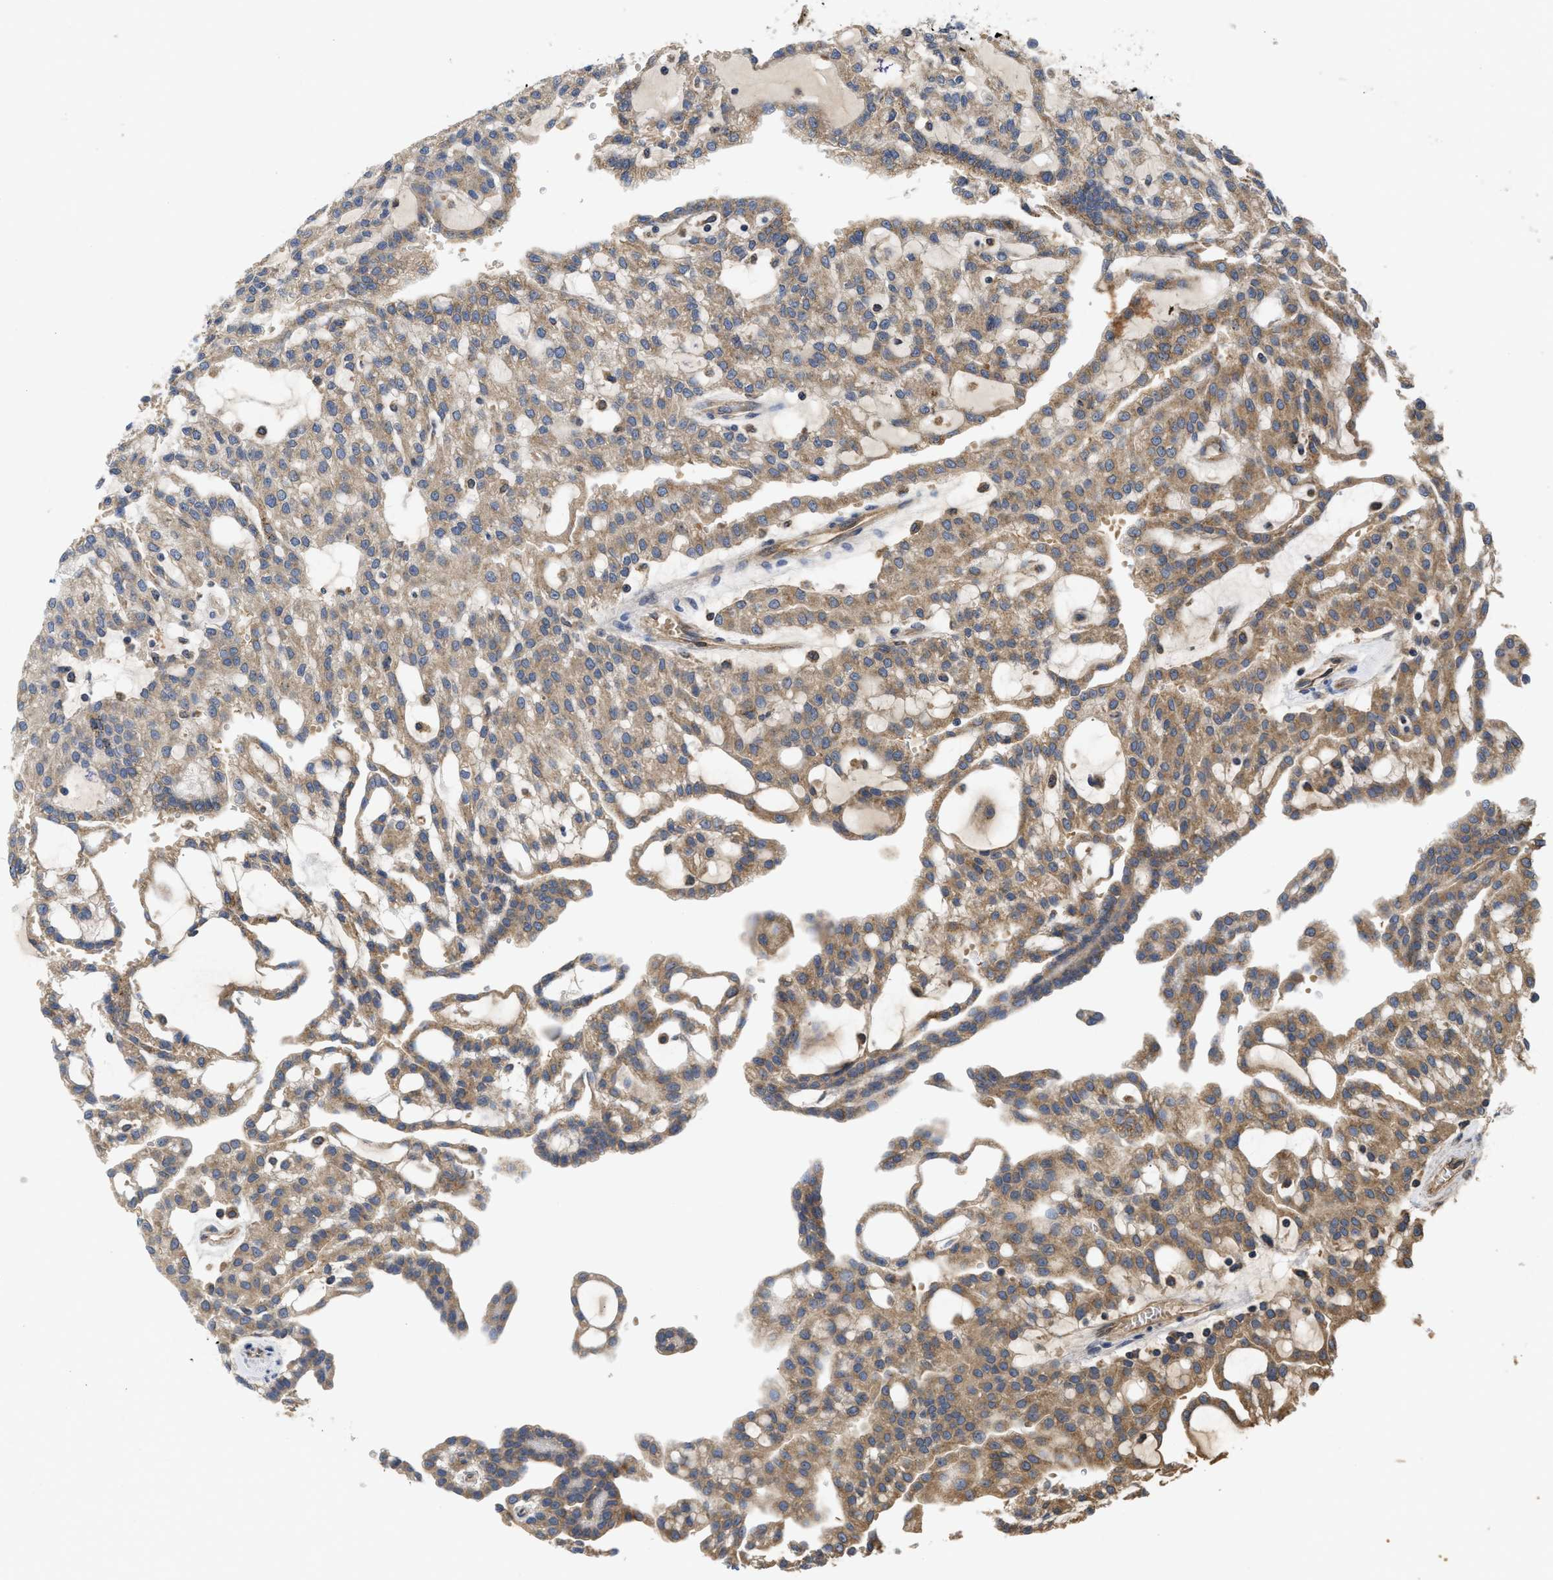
{"staining": {"intensity": "moderate", "quantity": ">75%", "location": "cytoplasmic/membranous"}, "tissue": "renal cancer", "cell_type": "Tumor cells", "image_type": "cancer", "snomed": [{"axis": "morphology", "description": "Adenocarcinoma, NOS"}, {"axis": "topography", "description": "Kidney"}], "caption": "A brown stain highlights moderate cytoplasmic/membranous staining of a protein in renal cancer tumor cells.", "gene": "RNF216", "patient": {"sex": "male", "age": 63}}